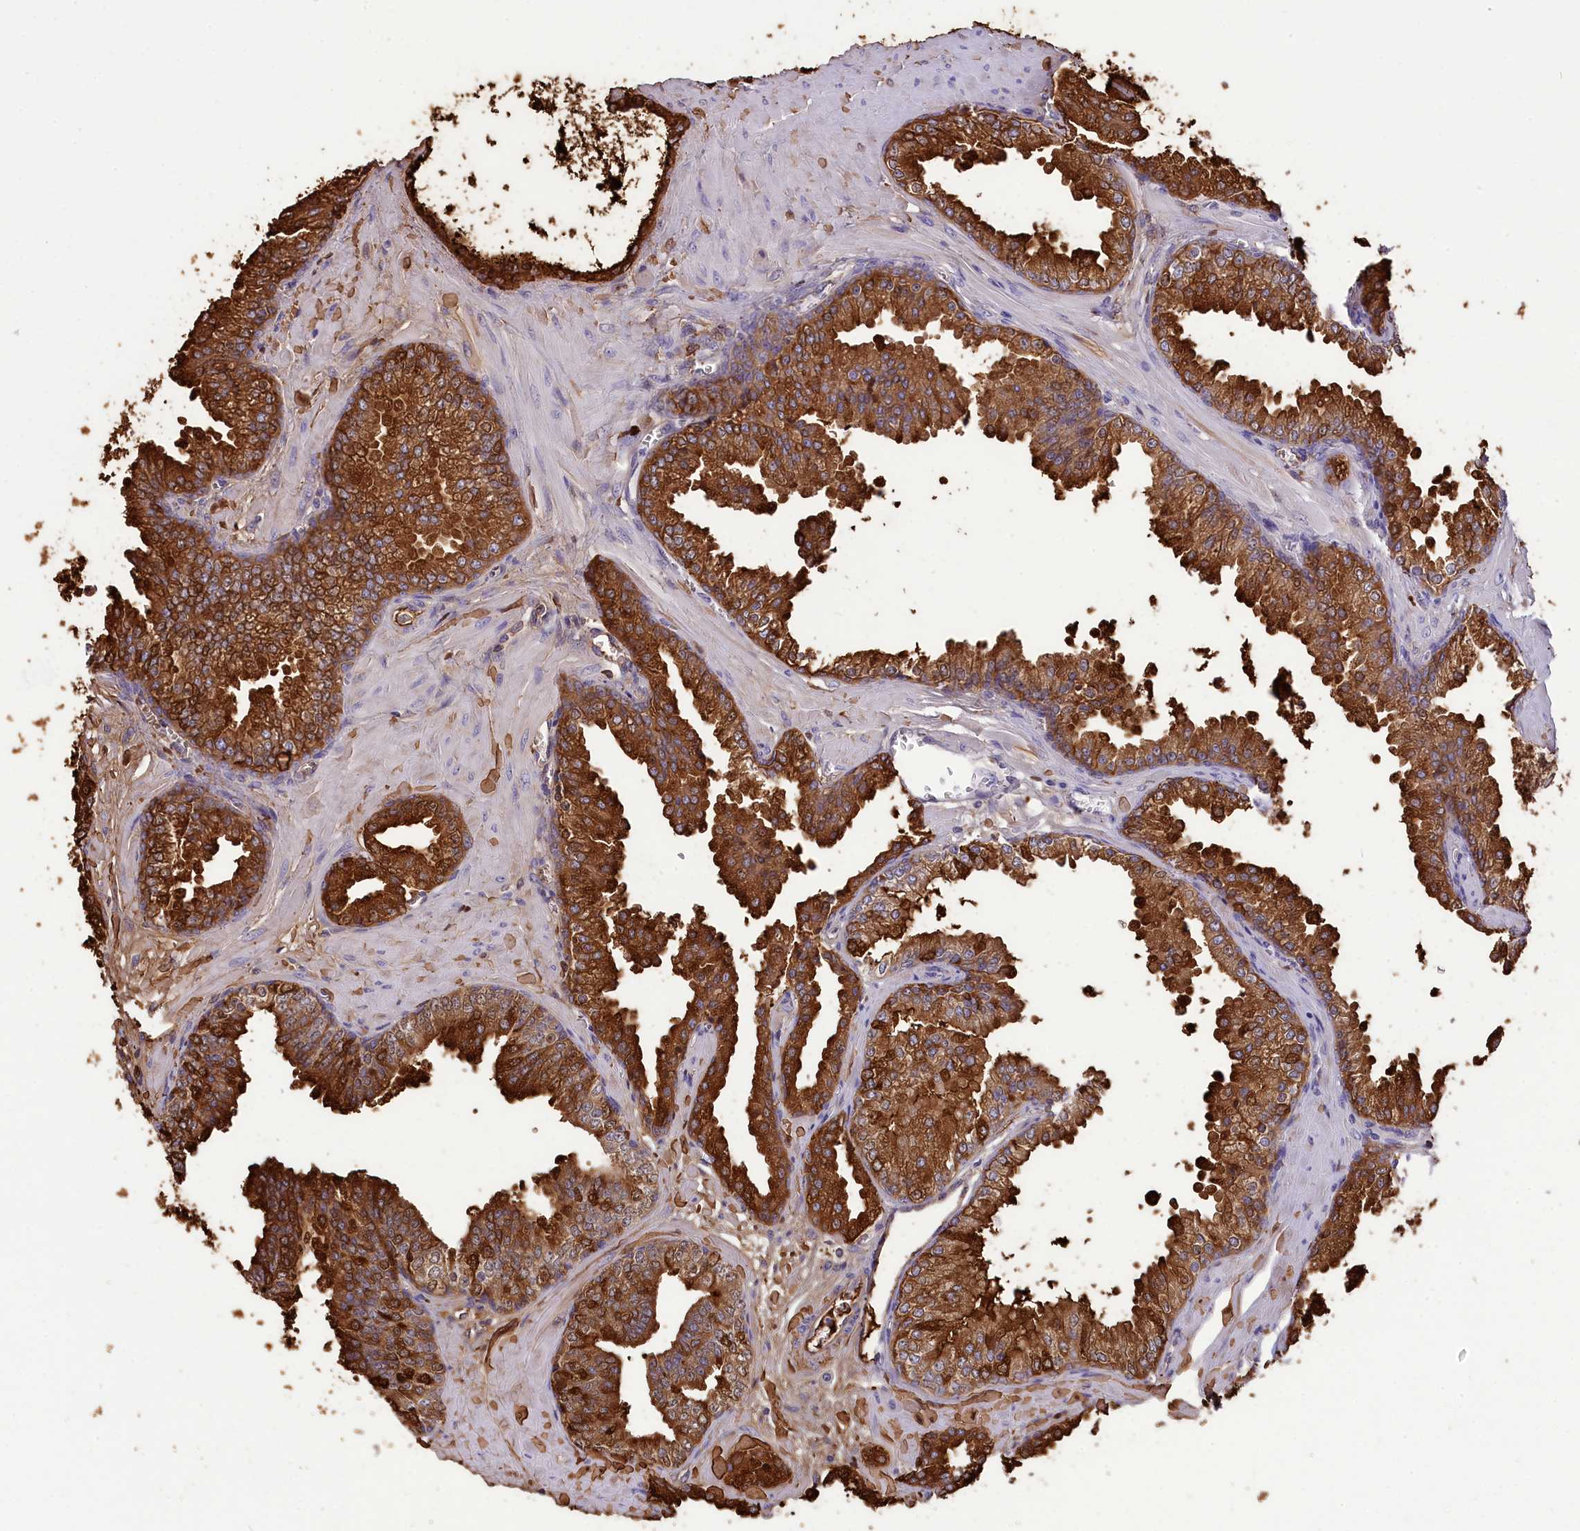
{"staining": {"intensity": "strong", "quantity": ">75%", "location": "cytoplasmic/membranous"}, "tissue": "prostate cancer", "cell_type": "Tumor cells", "image_type": "cancer", "snomed": [{"axis": "morphology", "description": "Adenocarcinoma, Low grade"}, {"axis": "topography", "description": "Prostate"}], "caption": "There is high levels of strong cytoplasmic/membranous staining in tumor cells of prostate cancer, as demonstrated by immunohistochemical staining (brown color).", "gene": "DCAF16", "patient": {"sex": "male", "age": 67}}